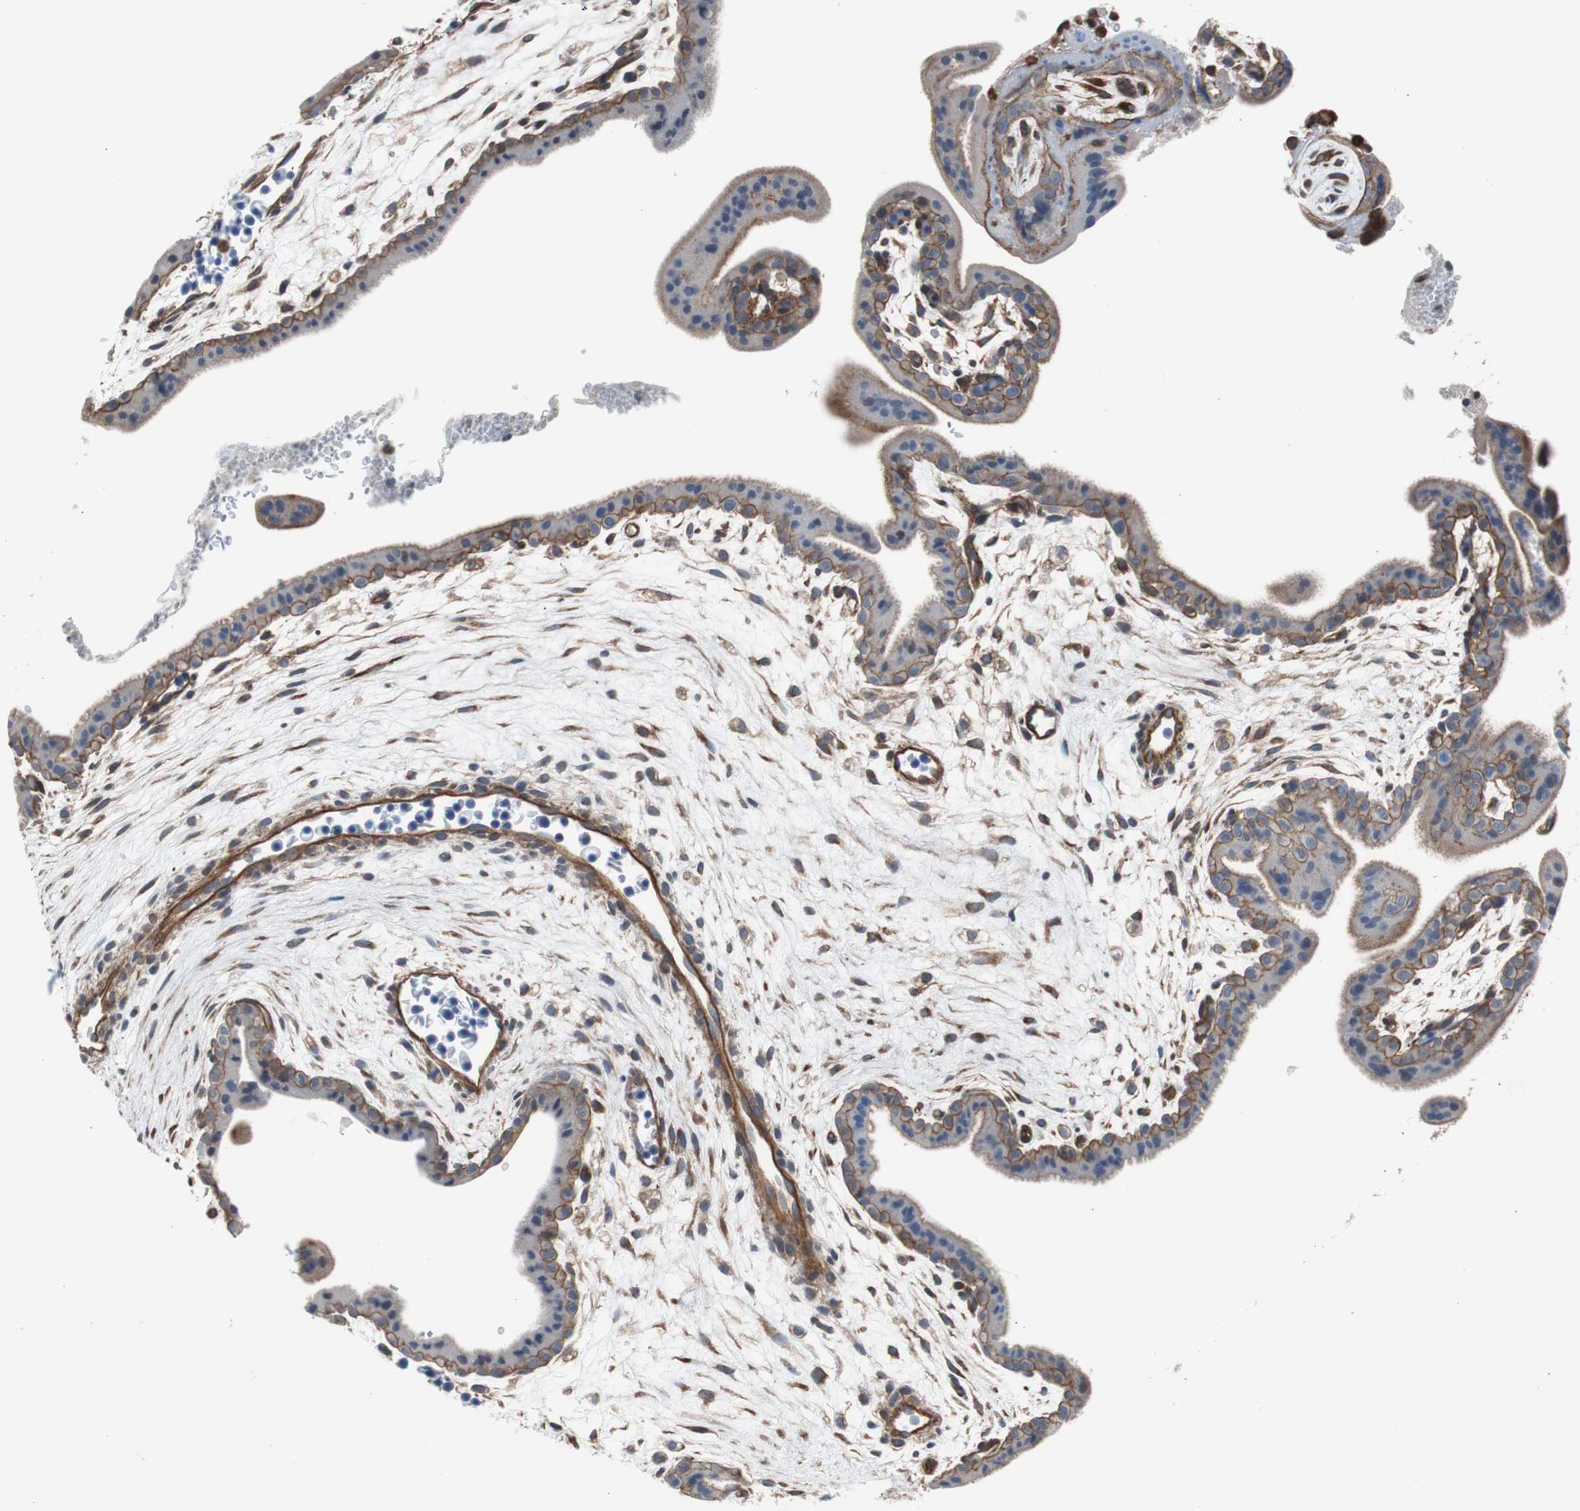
{"staining": {"intensity": "strong", "quantity": ">75%", "location": "cytoplasmic/membranous"}, "tissue": "placenta", "cell_type": "Trophoblastic cells", "image_type": "normal", "snomed": [{"axis": "morphology", "description": "Normal tissue, NOS"}, {"axis": "topography", "description": "Placenta"}], "caption": "A brown stain labels strong cytoplasmic/membranous staining of a protein in trophoblastic cells of benign human placenta.", "gene": "KIF3B", "patient": {"sex": "female", "age": 35}}